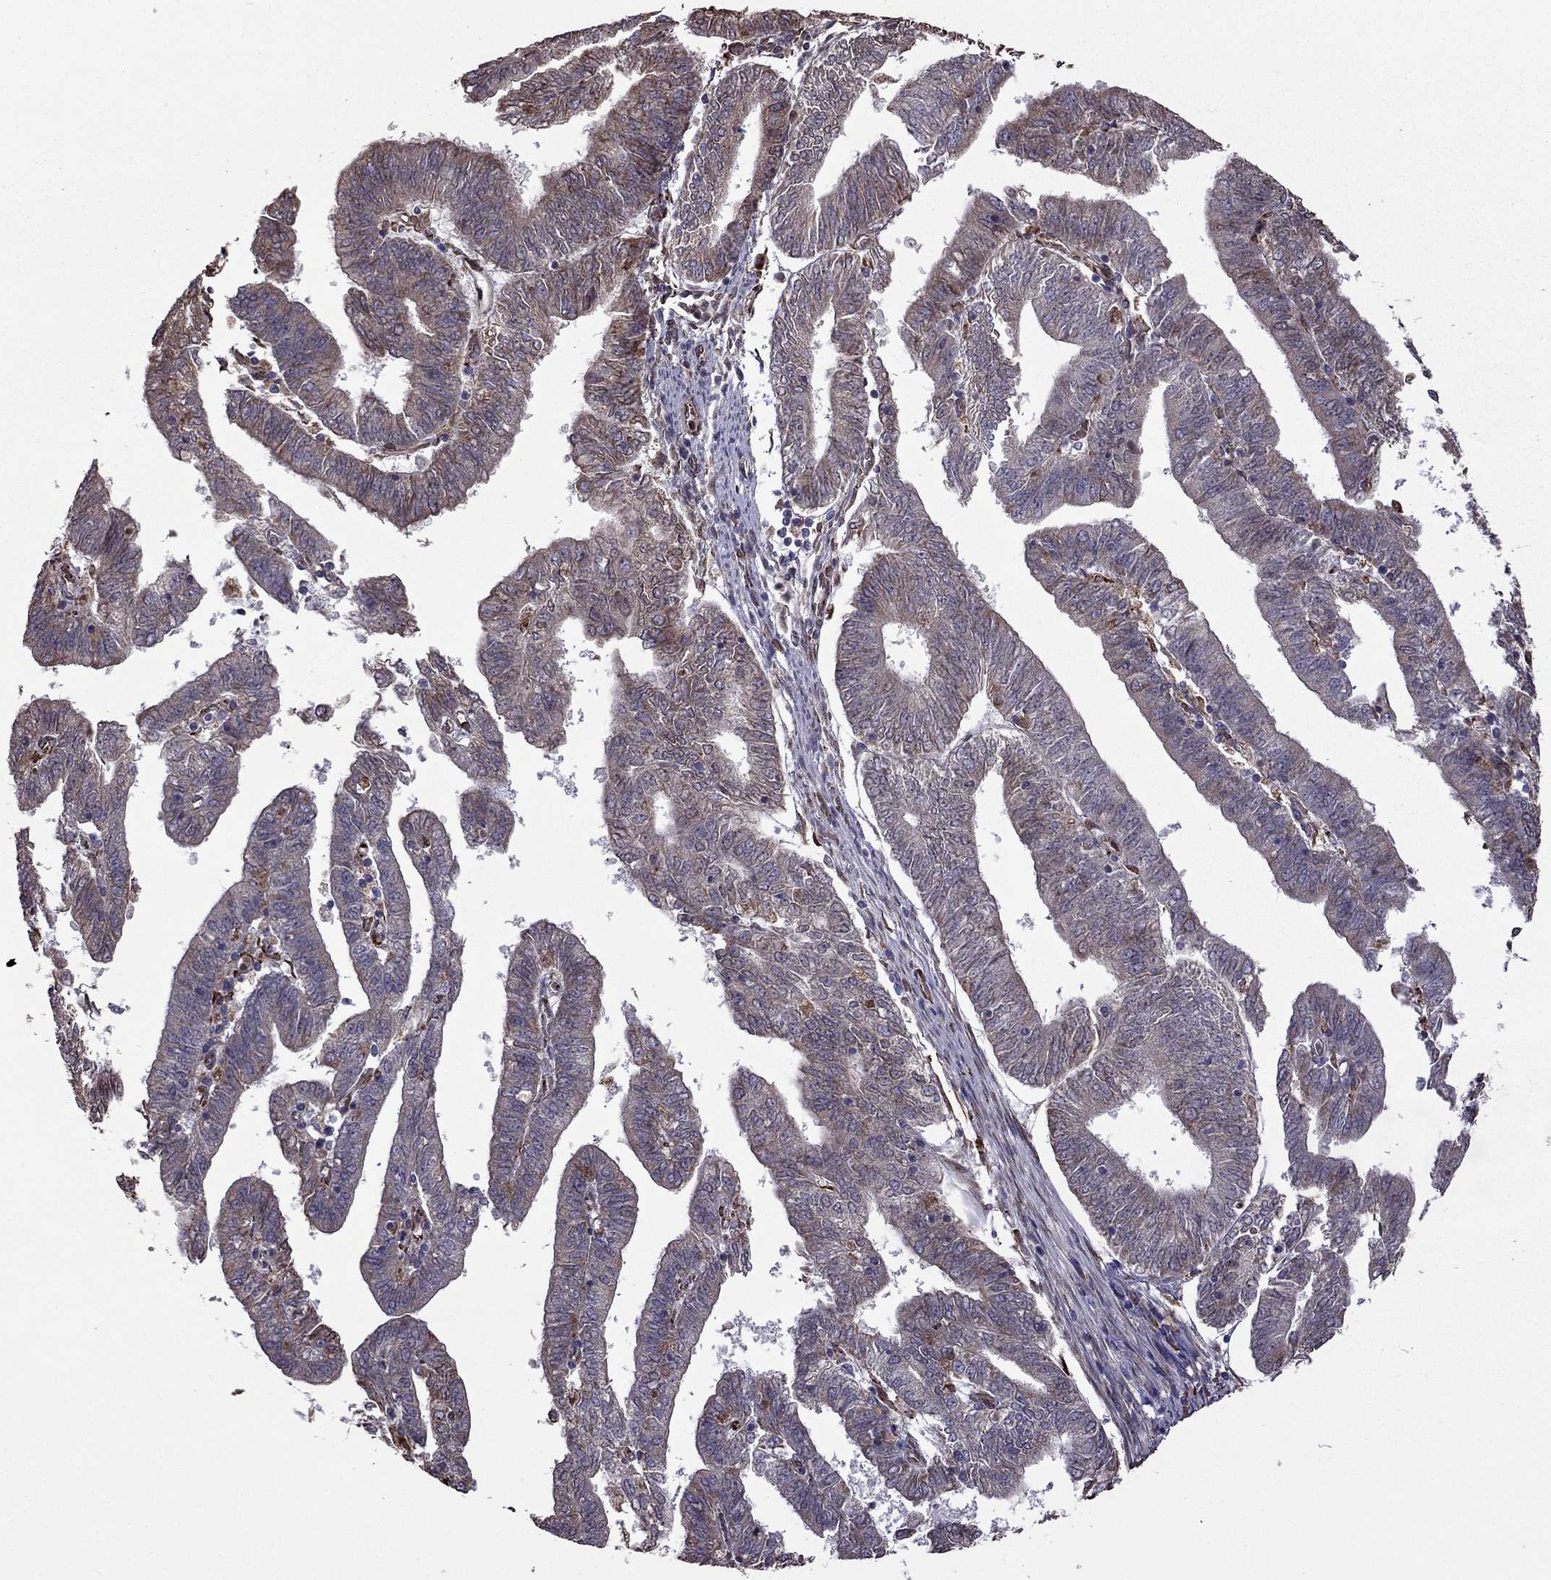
{"staining": {"intensity": "moderate", "quantity": "<25%", "location": "cytoplasmic/membranous"}, "tissue": "endometrial cancer", "cell_type": "Tumor cells", "image_type": "cancer", "snomed": [{"axis": "morphology", "description": "Adenocarcinoma, NOS"}, {"axis": "topography", "description": "Endometrium"}], "caption": "The photomicrograph displays a brown stain indicating the presence of a protein in the cytoplasmic/membranous of tumor cells in endometrial cancer.", "gene": "IKBIP", "patient": {"sex": "female", "age": 82}}